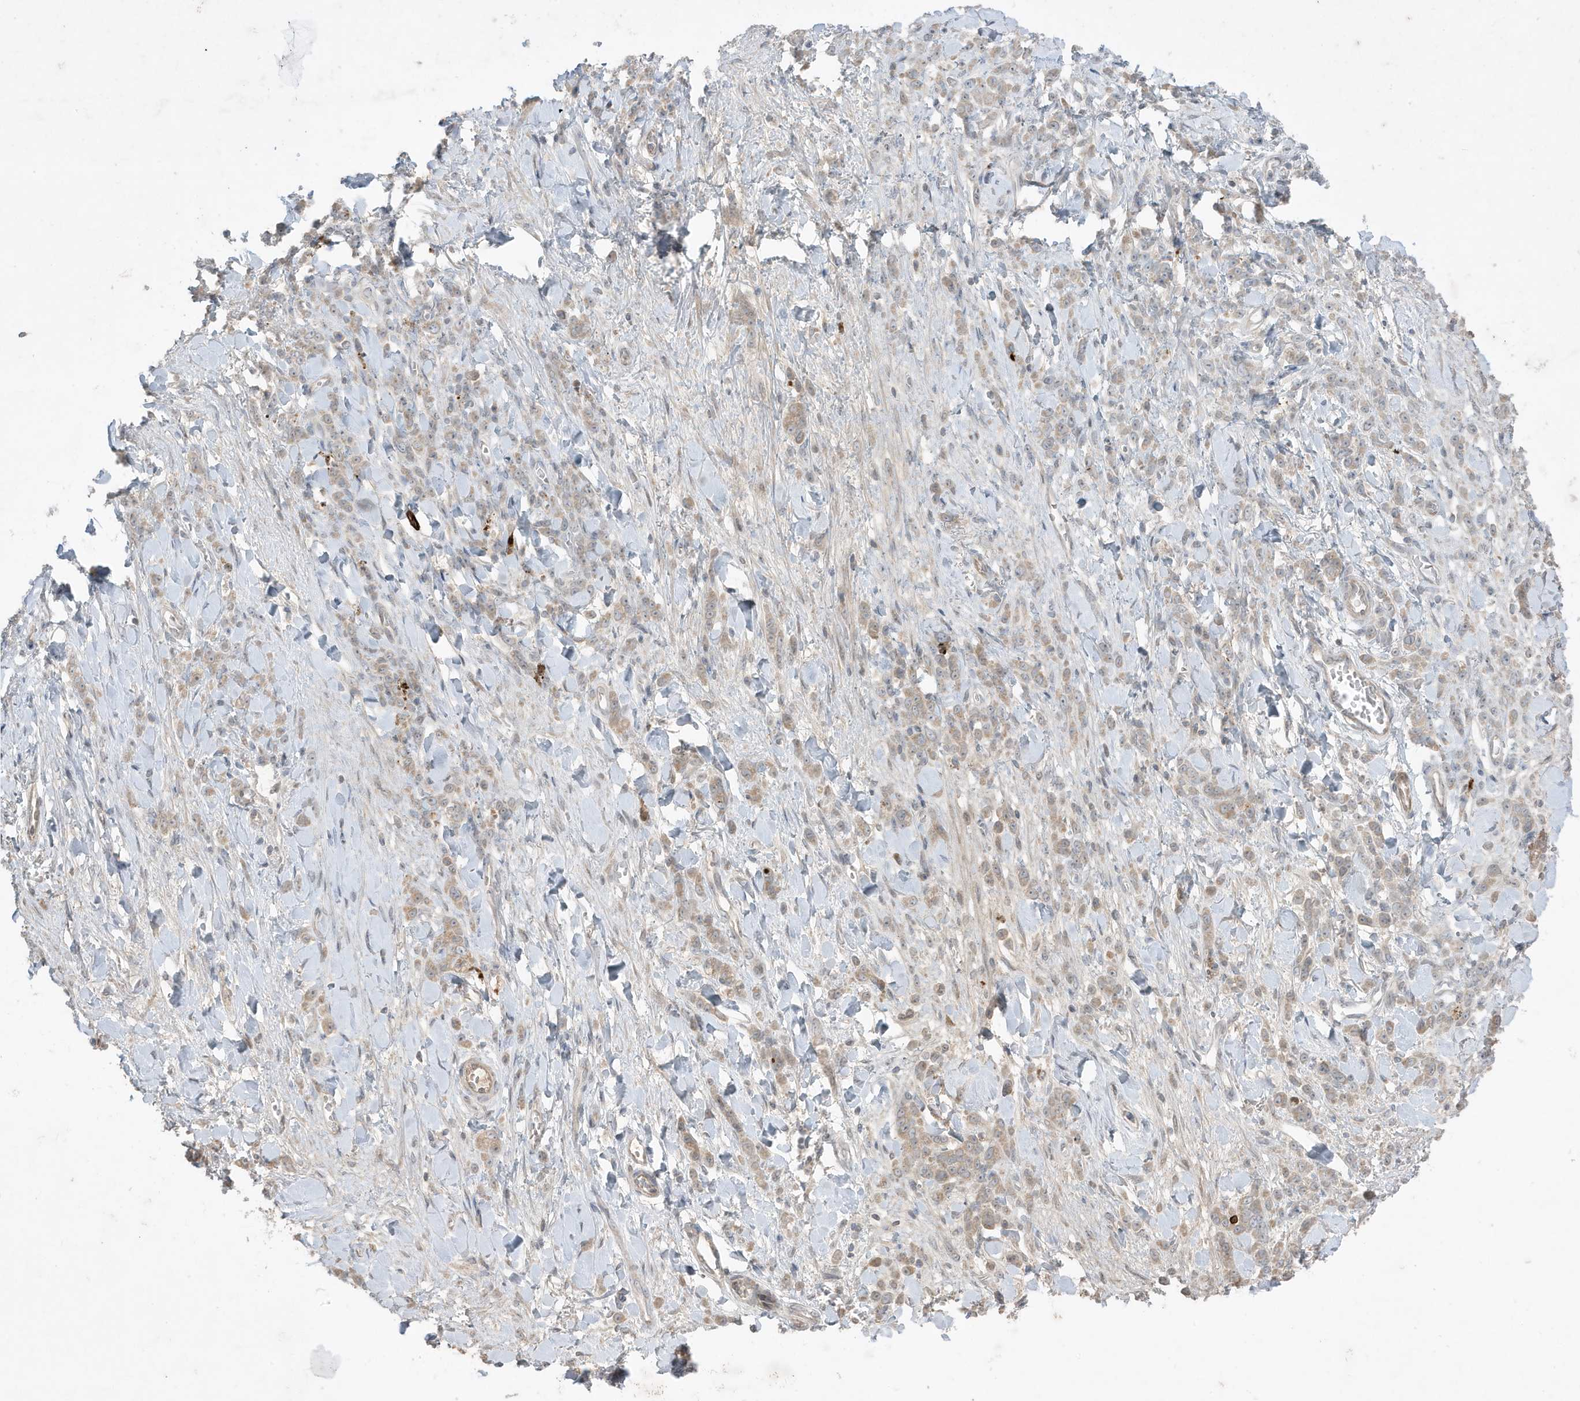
{"staining": {"intensity": "moderate", "quantity": ">75%", "location": "cytoplasmic/membranous"}, "tissue": "stomach cancer", "cell_type": "Tumor cells", "image_type": "cancer", "snomed": [{"axis": "morphology", "description": "Normal tissue, NOS"}, {"axis": "morphology", "description": "Adenocarcinoma, NOS"}, {"axis": "topography", "description": "Stomach"}], "caption": "Stomach adenocarcinoma stained with immunohistochemistry reveals moderate cytoplasmic/membranous expression in approximately >75% of tumor cells. Ihc stains the protein in brown and the nuclei are stained blue.", "gene": "FNDC1", "patient": {"sex": "male", "age": 82}}